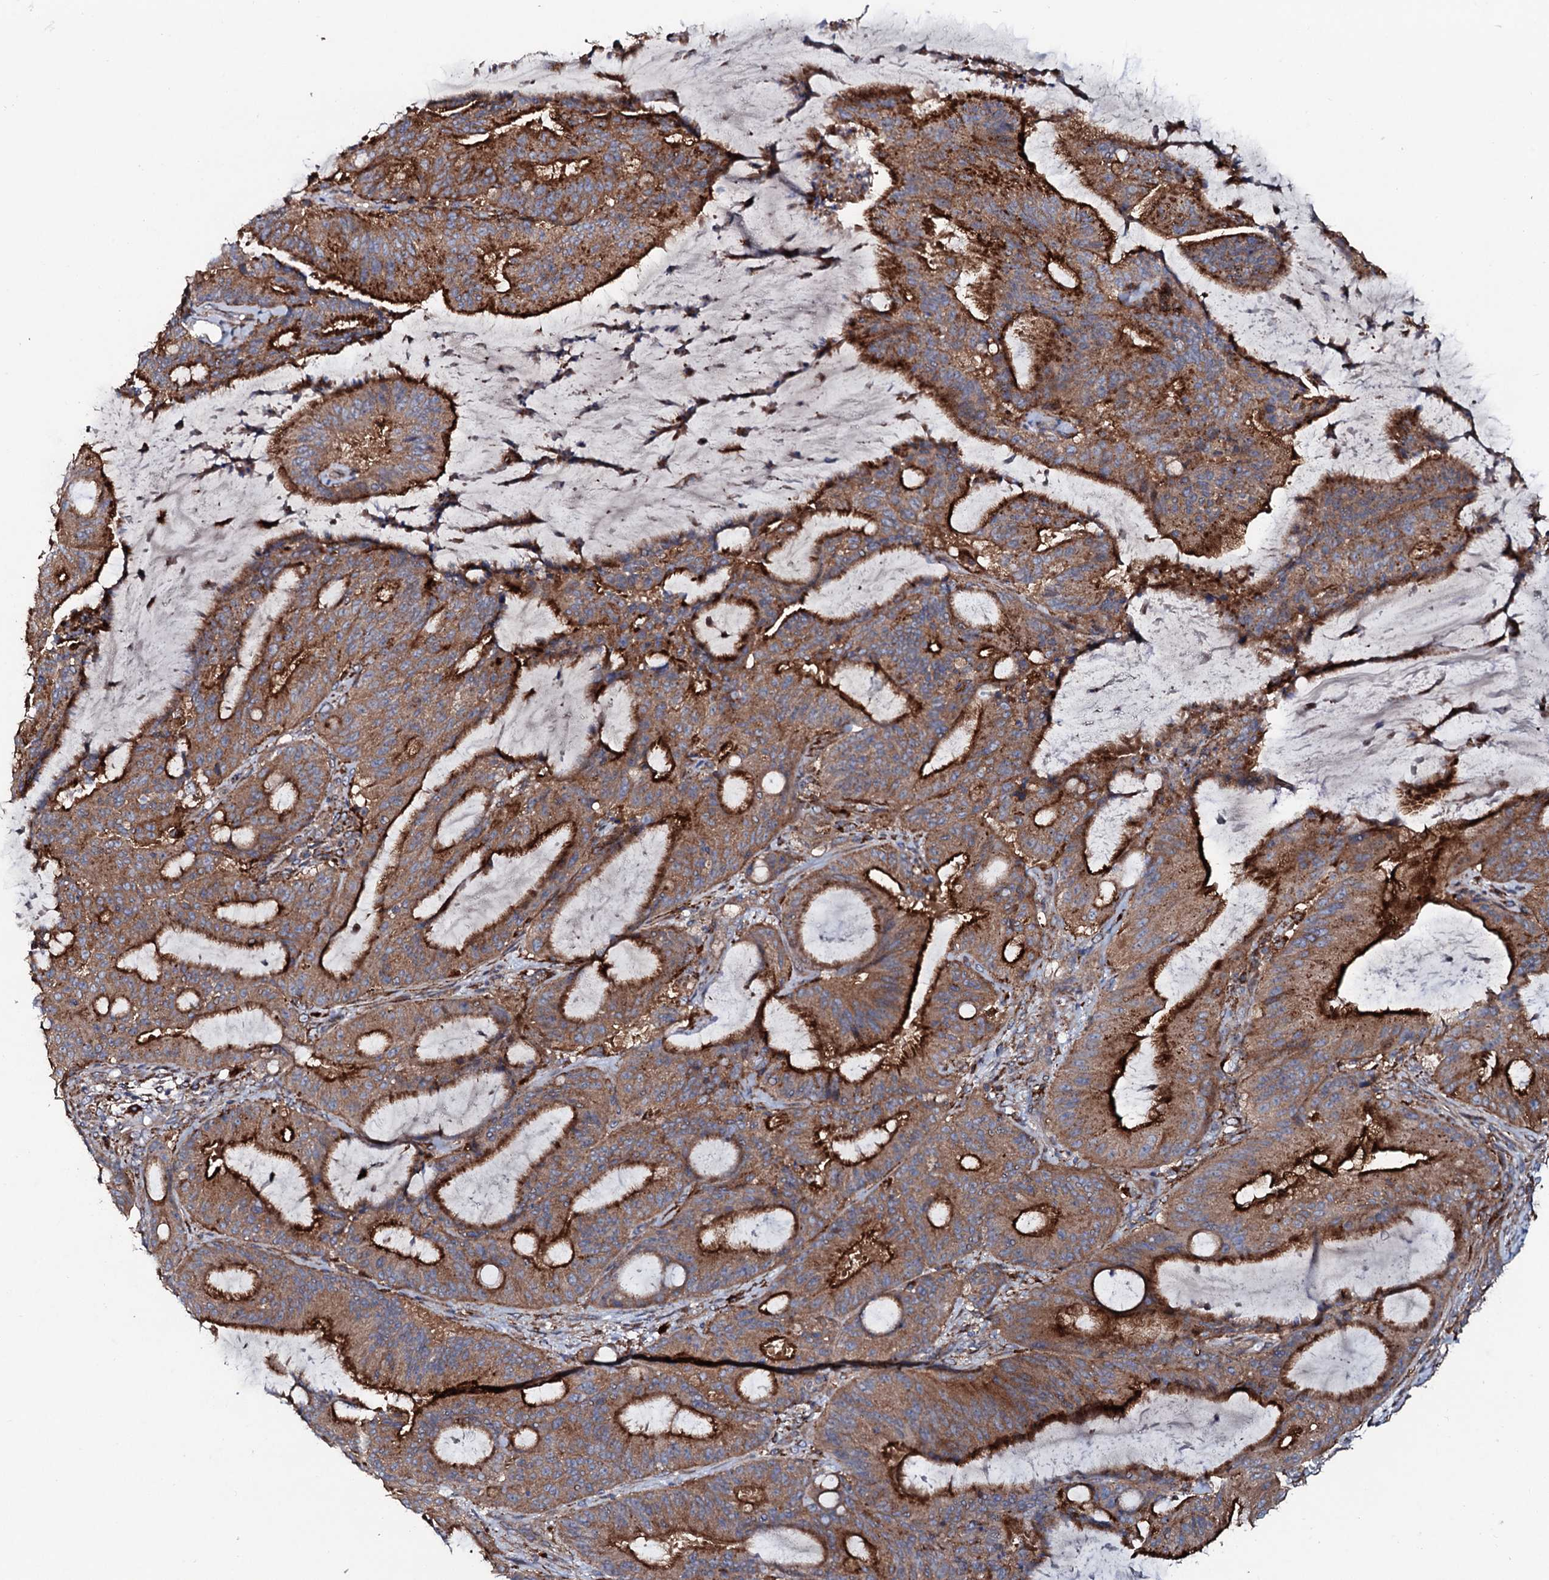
{"staining": {"intensity": "strong", "quantity": ">75%", "location": "cytoplasmic/membranous"}, "tissue": "liver cancer", "cell_type": "Tumor cells", "image_type": "cancer", "snomed": [{"axis": "morphology", "description": "Normal tissue, NOS"}, {"axis": "morphology", "description": "Cholangiocarcinoma"}, {"axis": "topography", "description": "Liver"}, {"axis": "topography", "description": "Peripheral nerve tissue"}], "caption": "Immunohistochemical staining of liver cancer (cholangiocarcinoma) exhibits strong cytoplasmic/membranous protein positivity in approximately >75% of tumor cells.", "gene": "P2RX4", "patient": {"sex": "female", "age": 73}}